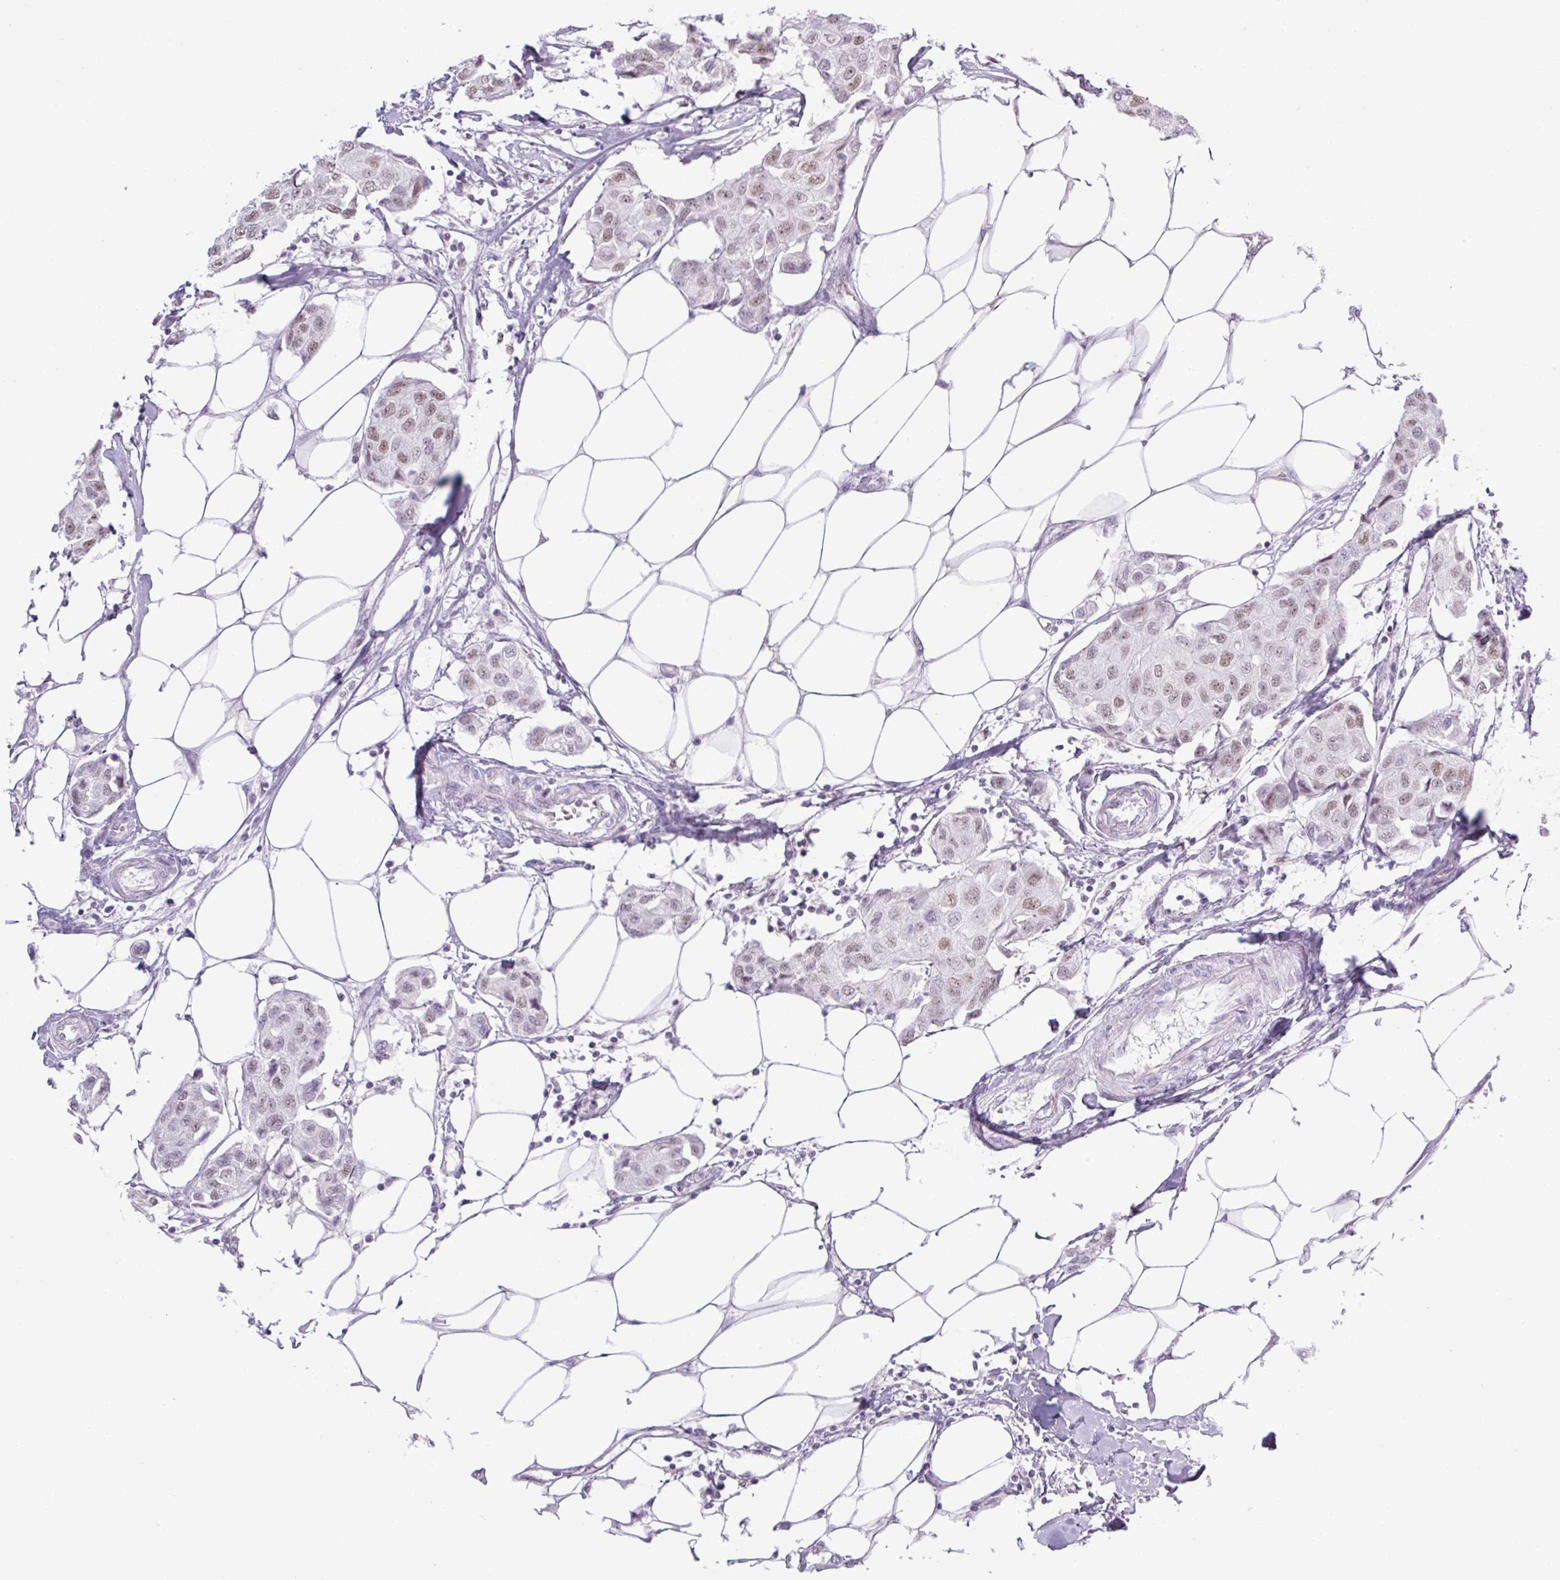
{"staining": {"intensity": "moderate", "quantity": "25%-75%", "location": "nuclear"}, "tissue": "breast cancer", "cell_type": "Tumor cells", "image_type": "cancer", "snomed": [{"axis": "morphology", "description": "Duct carcinoma"}, {"axis": "topography", "description": "Breast"}, {"axis": "topography", "description": "Lymph node"}], "caption": "Intraductal carcinoma (breast) stained for a protein exhibits moderate nuclear positivity in tumor cells. The staining is performed using DAB (3,3'-diaminobenzidine) brown chromogen to label protein expression. The nuclei are counter-stained blue using hematoxylin.", "gene": "TLE3", "patient": {"sex": "female", "age": 80}}